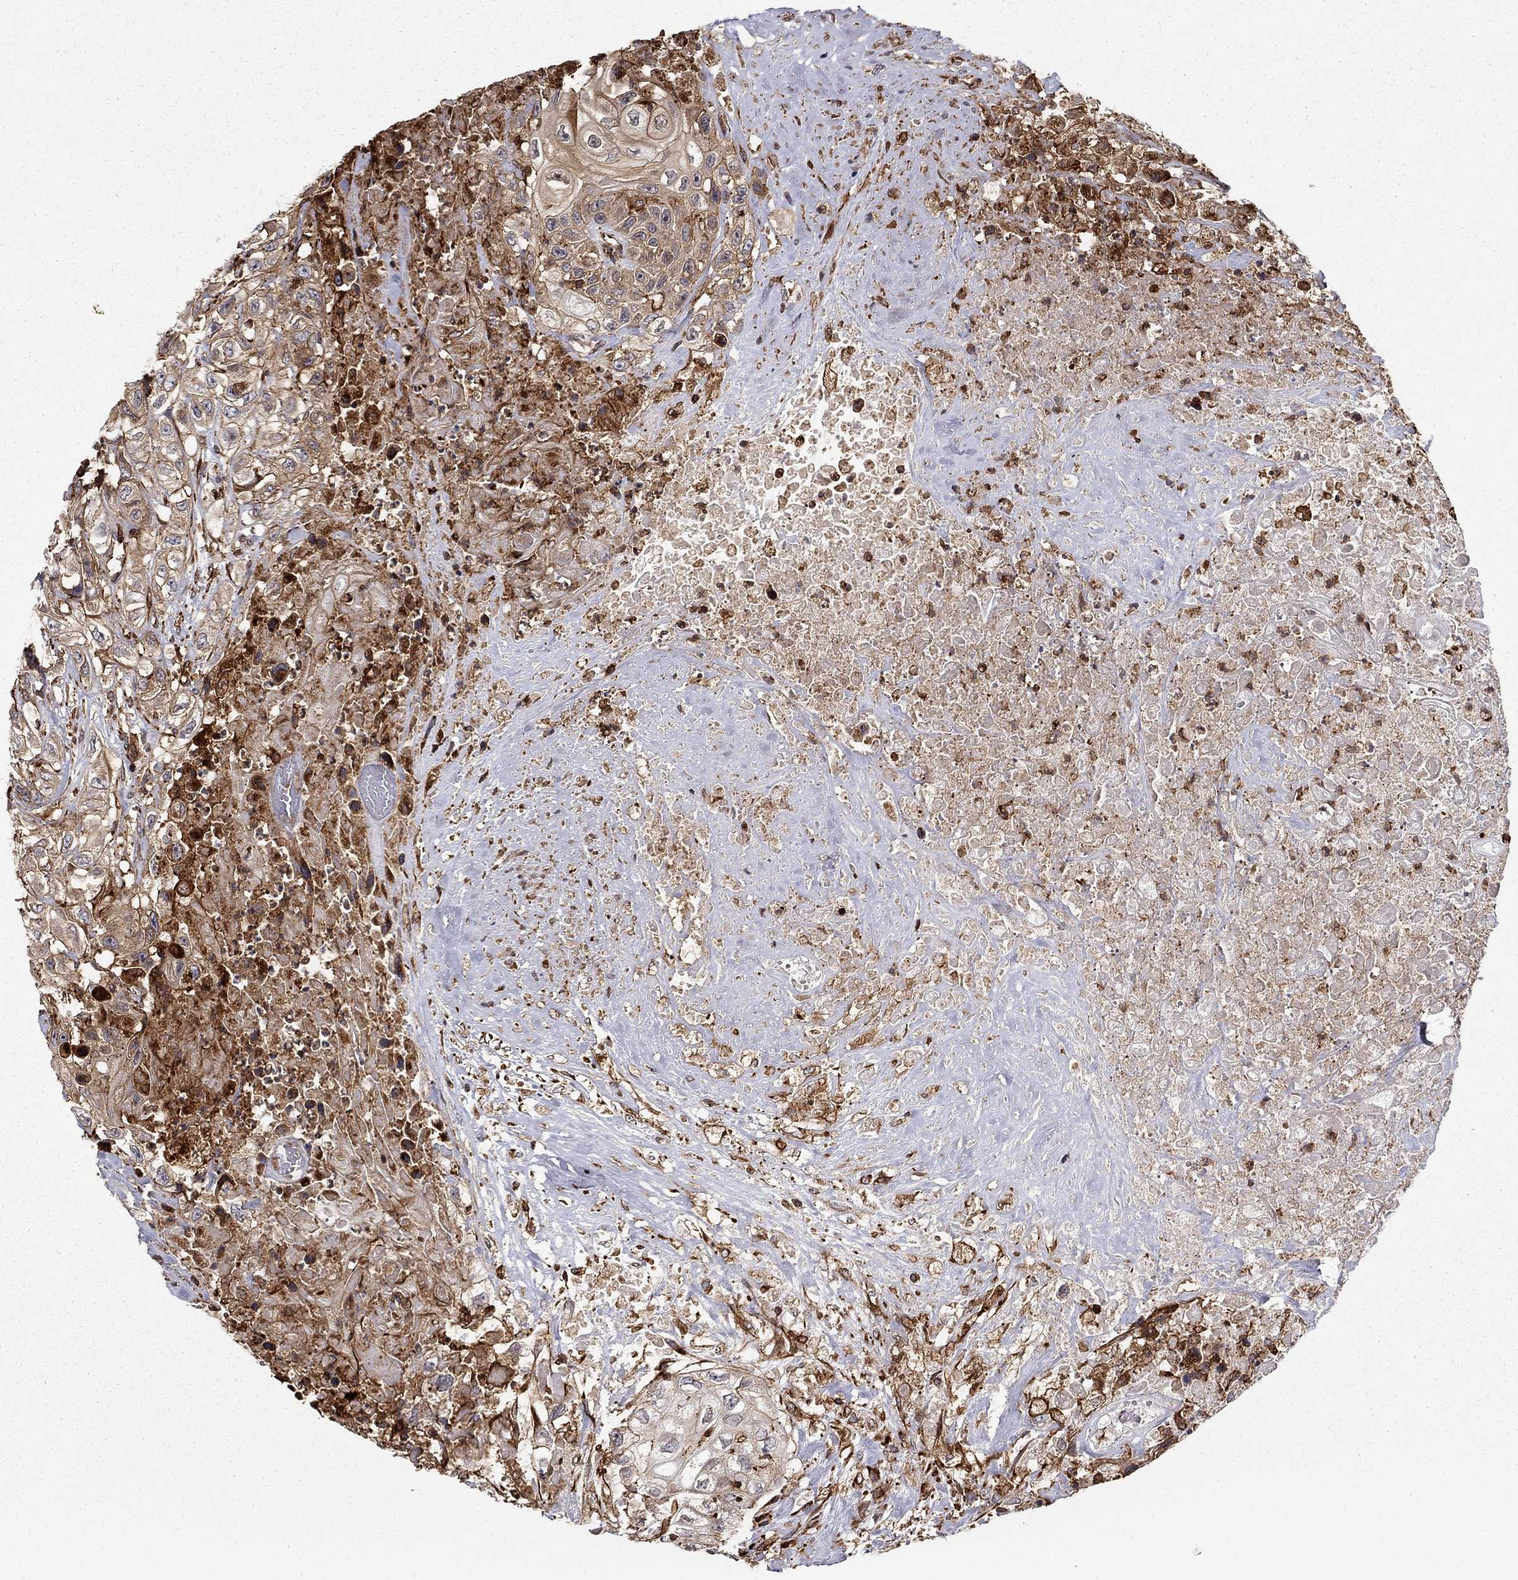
{"staining": {"intensity": "weak", "quantity": "25%-75%", "location": "cytoplasmic/membranous"}, "tissue": "urothelial cancer", "cell_type": "Tumor cells", "image_type": "cancer", "snomed": [{"axis": "morphology", "description": "Urothelial carcinoma, High grade"}, {"axis": "topography", "description": "Urinary bladder"}], "caption": "An immunohistochemistry histopathology image of tumor tissue is shown. Protein staining in brown labels weak cytoplasmic/membranous positivity in urothelial cancer within tumor cells.", "gene": "ADM", "patient": {"sex": "female", "age": 56}}